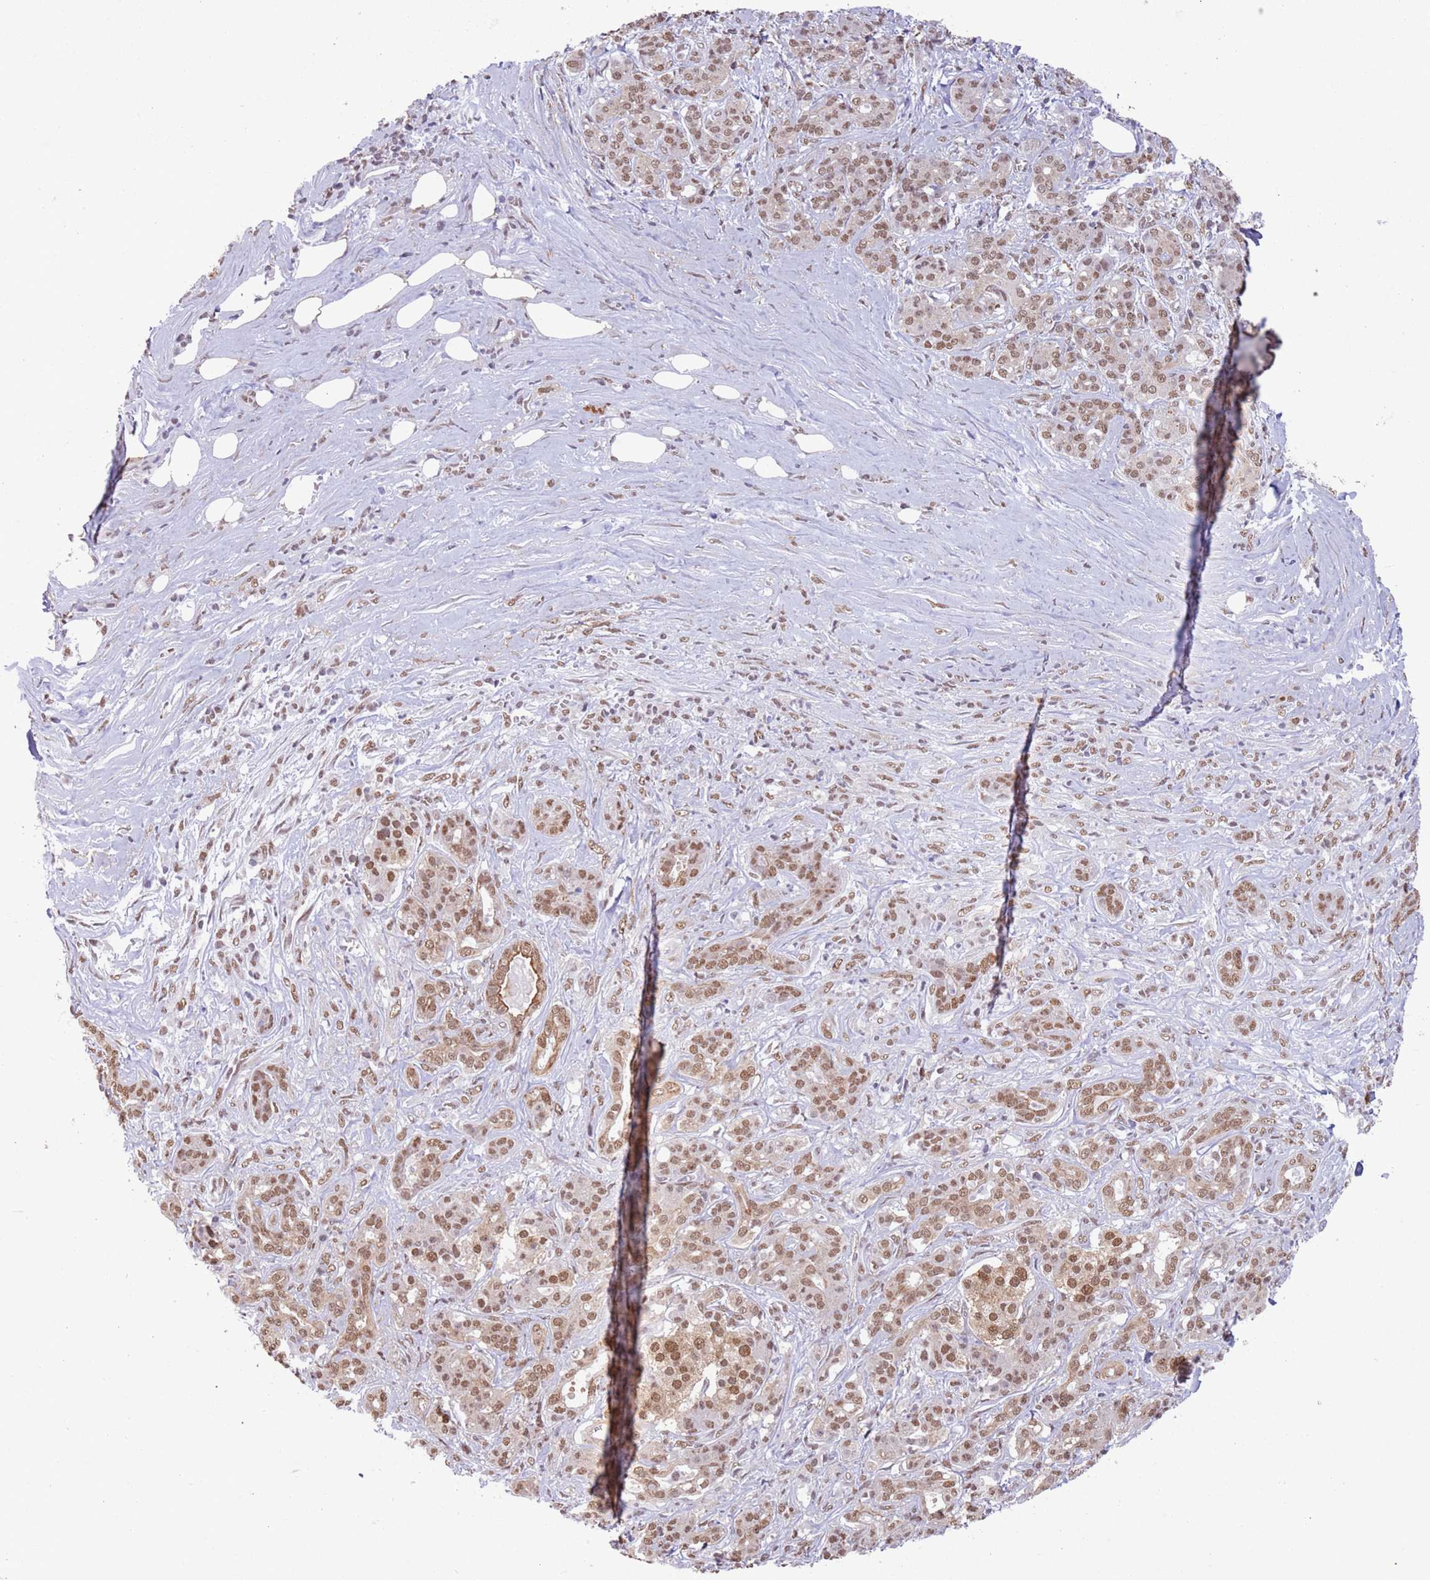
{"staining": {"intensity": "moderate", "quantity": ">75%", "location": "nuclear"}, "tissue": "pancreatic cancer", "cell_type": "Tumor cells", "image_type": "cancer", "snomed": [{"axis": "morphology", "description": "Adenocarcinoma, NOS"}, {"axis": "topography", "description": "Pancreas"}], "caption": "Protein expression analysis of pancreatic adenocarcinoma displays moderate nuclear staining in about >75% of tumor cells.", "gene": "TRIM32", "patient": {"sex": "male", "age": 57}}